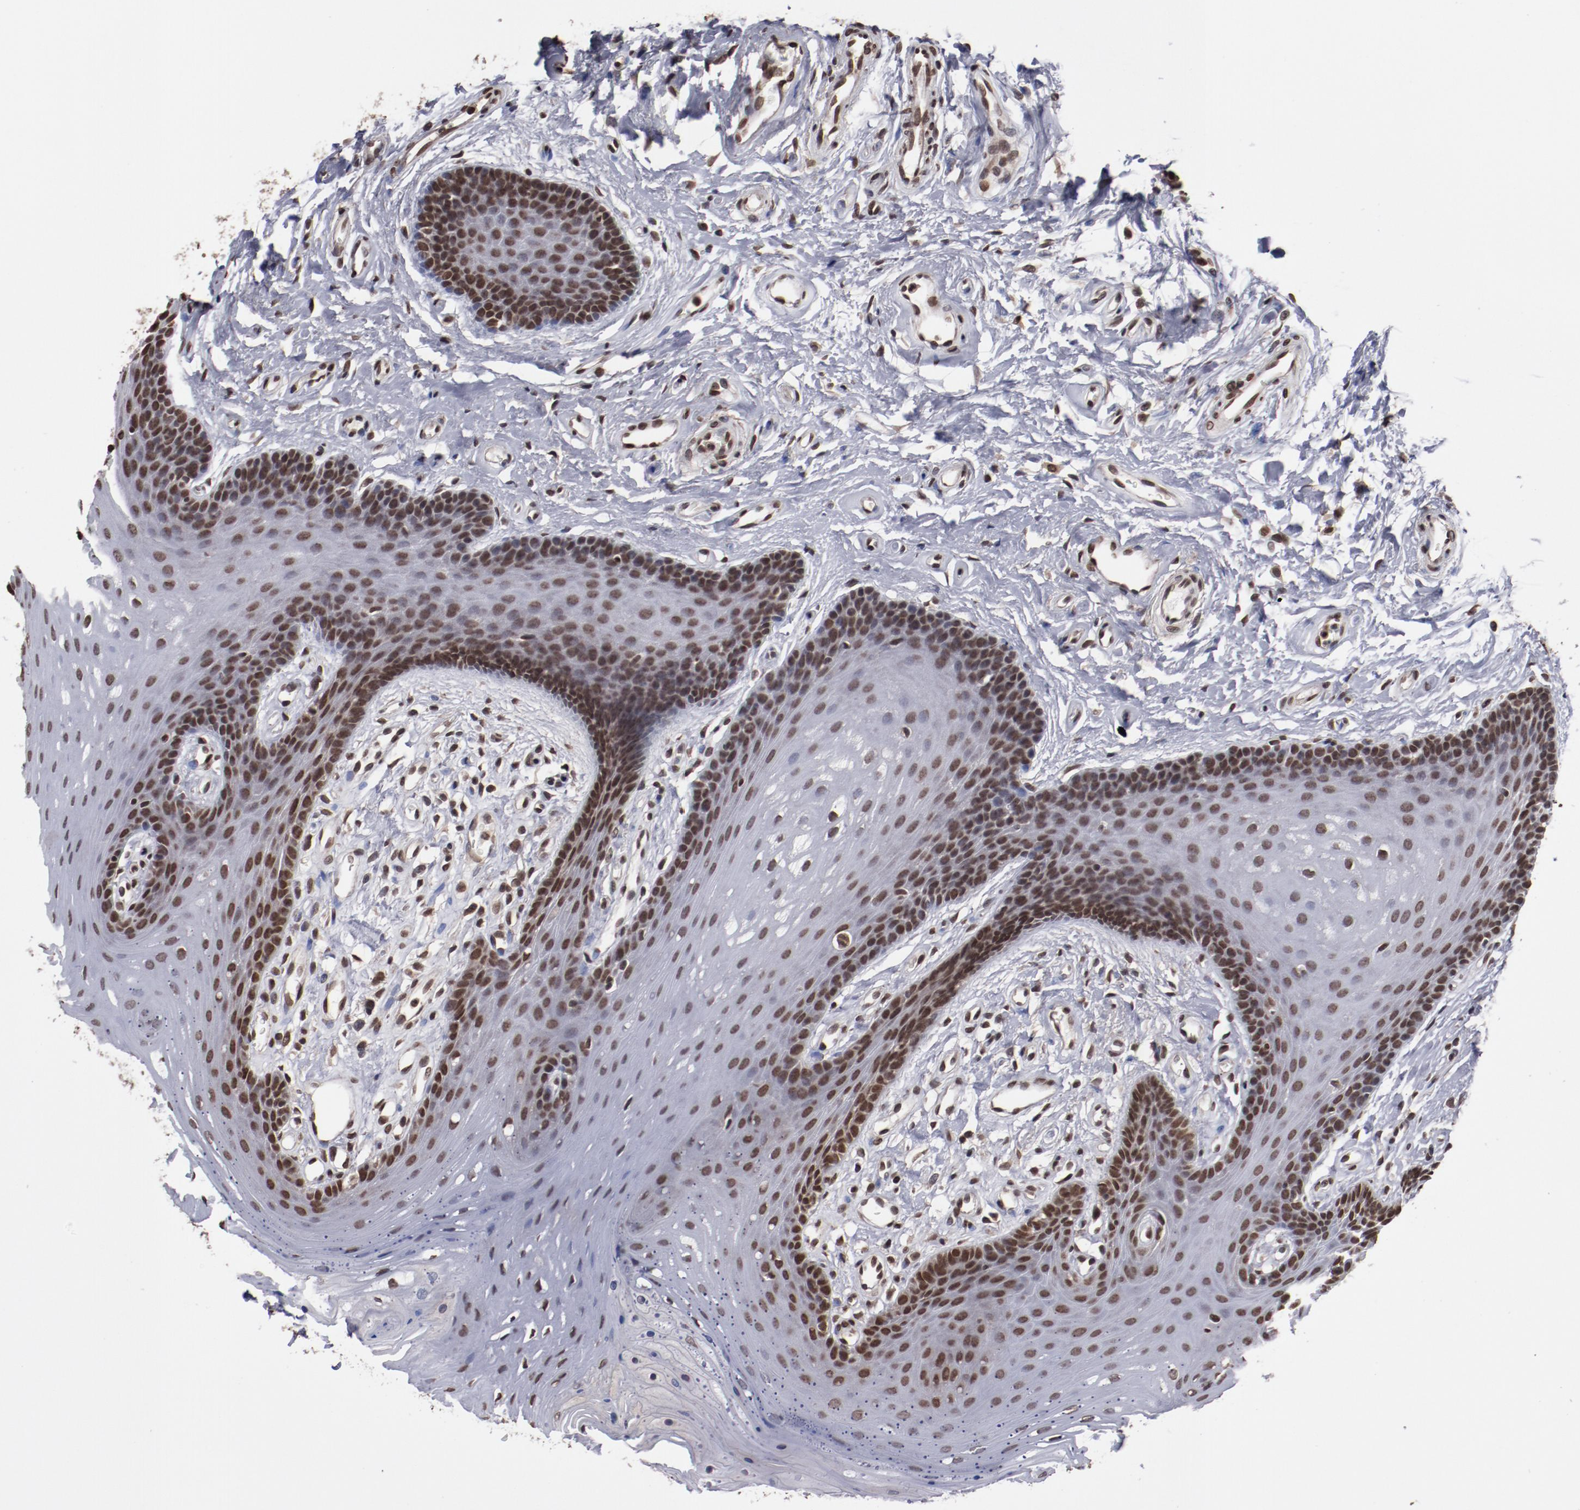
{"staining": {"intensity": "moderate", "quantity": ">75%", "location": "nuclear"}, "tissue": "oral mucosa", "cell_type": "Squamous epithelial cells", "image_type": "normal", "snomed": [{"axis": "morphology", "description": "Normal tissue, NOS"}, {"axis": "topography", "description": "Oral tissue"}], "caption": "Immunohistochemical staining of normal human oral mucosa demonstrates >75% levels of moderate nuclear protein staining in about >75% of squamous epithelial cells.", "gene": "AKT1", "patient": {"sex": "male", "age": 62}}